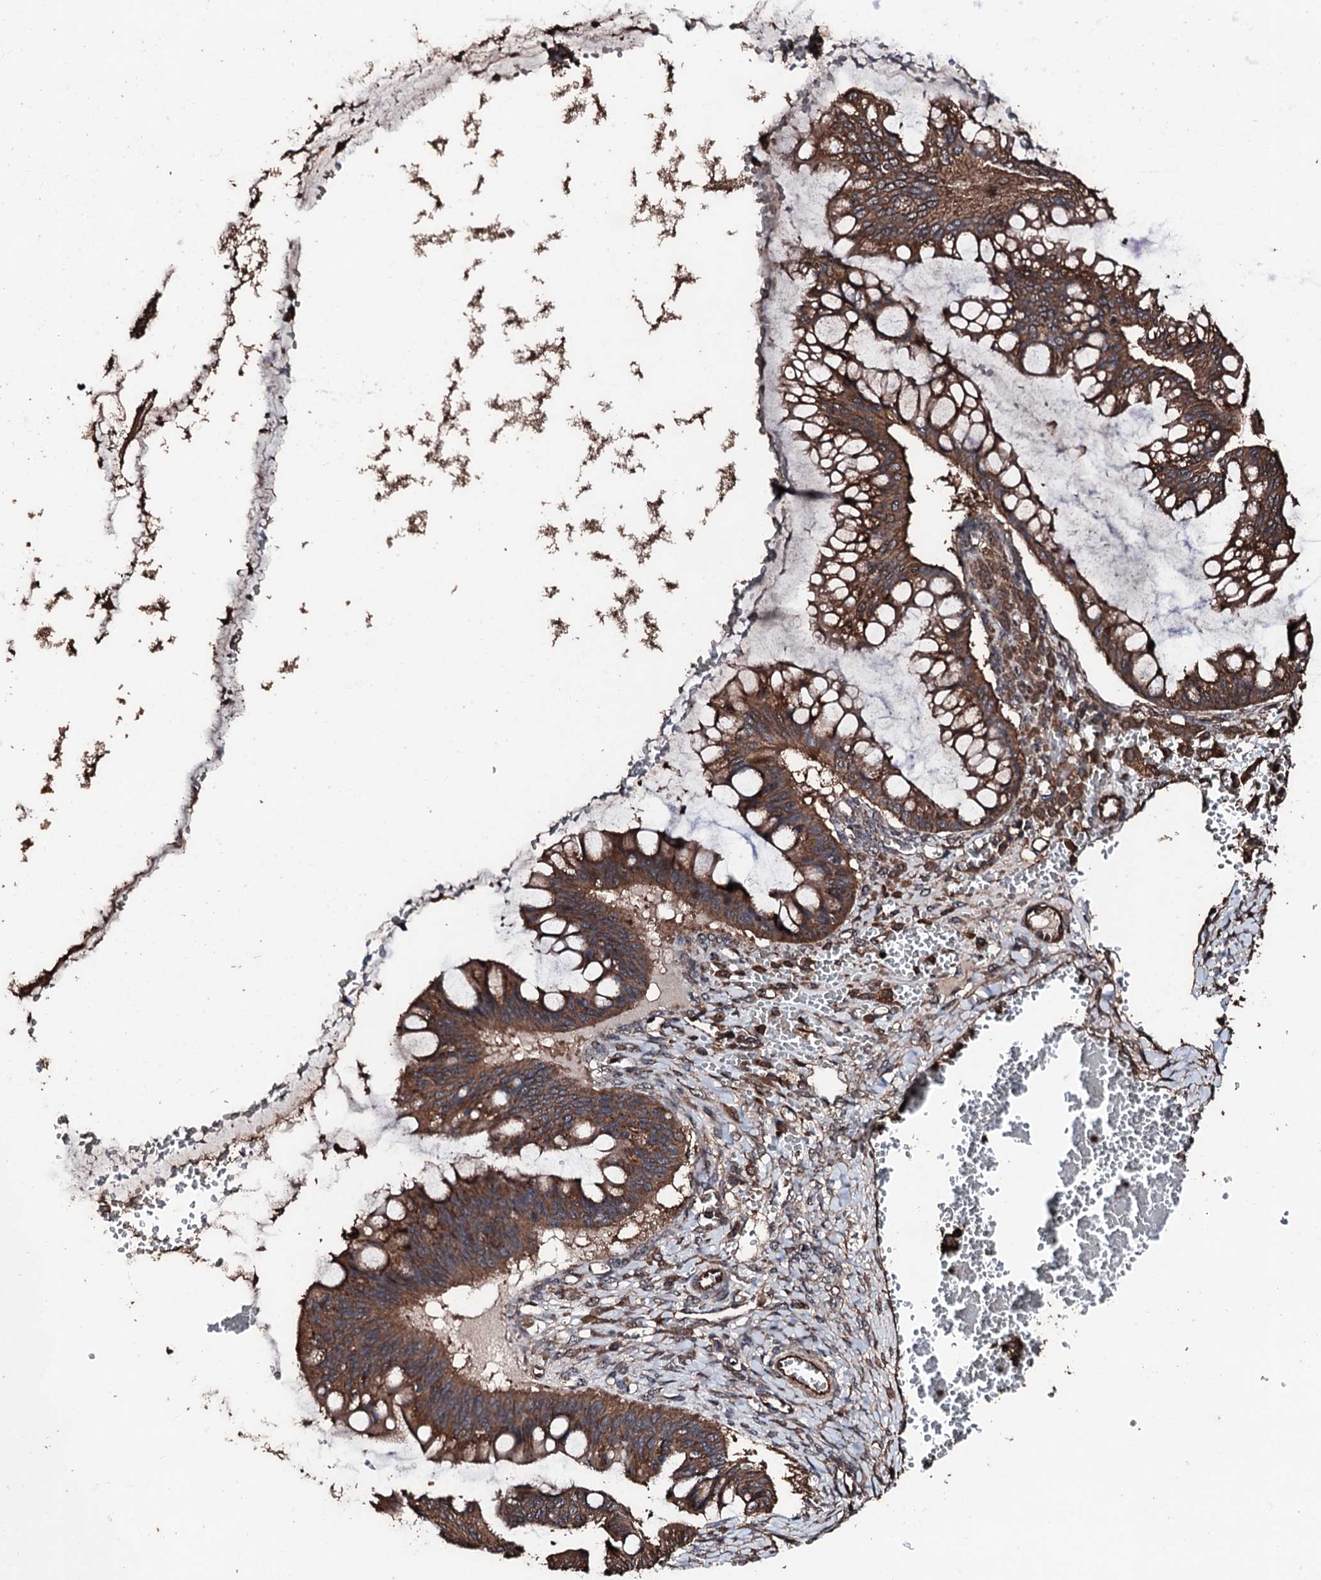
{"staining": {"intensity": "strong", "quantity": ">75%", "location": "cytoplasmic/membranous"}, "tissue": "ovarian cancer", "cell_type": "Tumor cells", "image_type": "cancer", "snomed": [{"axis": "morphology", "description": "Cystadenocarcinoma, mucinous, NOS"}, {"axis": "topography", "description": "Ovary"}], "caption": "An image of ovarian cancer stained for a protein demonstrates strong cytoplasmic/membranous brown staining in tumor cells.", "gene": "KIF18A", "patient": {"sex": "female", "age": 73}}